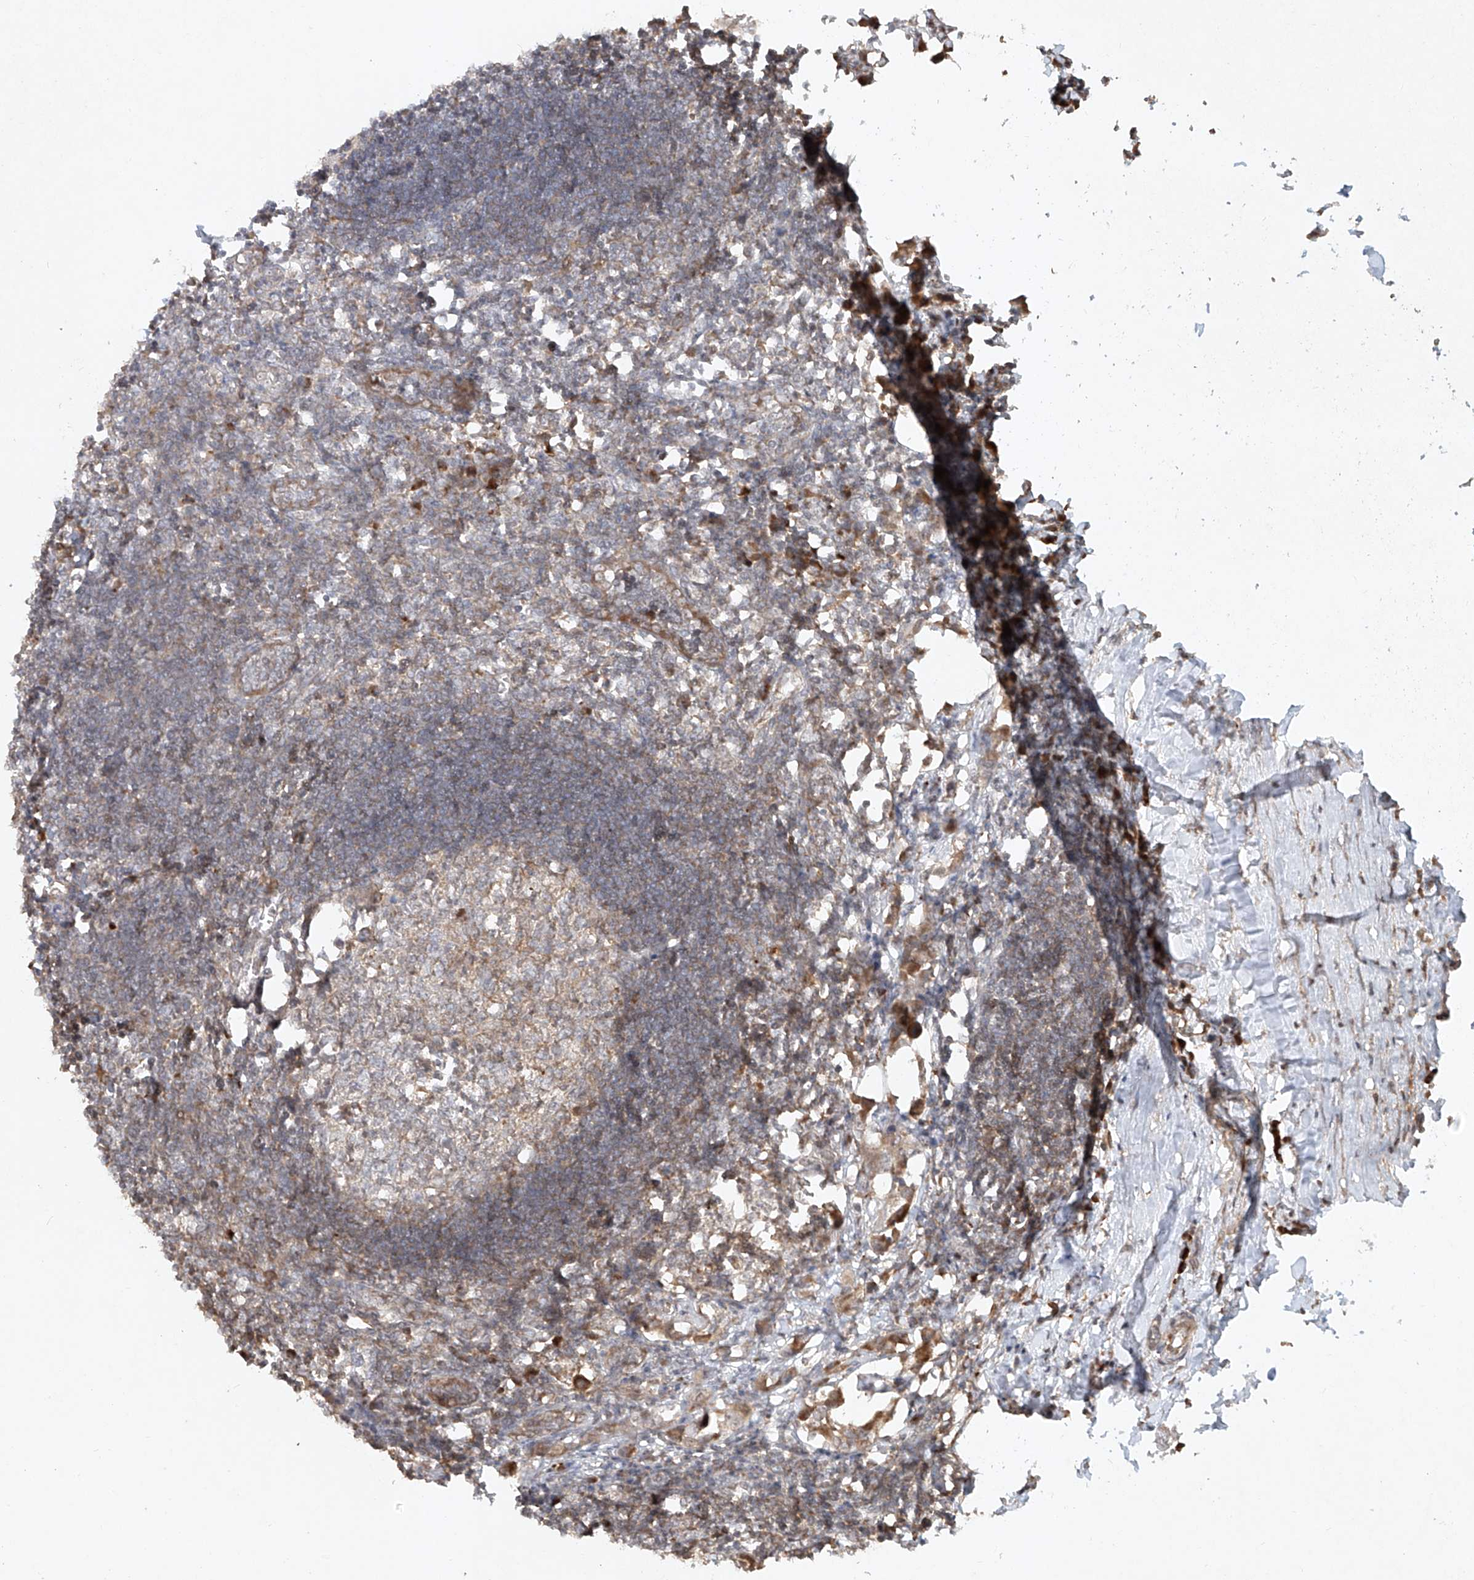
{"staining": {"intensity": "negative", "quantity": "none", "location": "none"}, "tissue": "lymph node", "cell_type": "Germinal center cells", "image_type": "normal", "snomed": [{"axis": "morphology", "description": "Normal tissue, NOS"}, {"axis": "morphology", "description": "Malignant melanoma, Metastatic site"}, {"axis": "topography", "description": "Lymph node"}], "caption": "Immunohistochemistry (IHC) photomicrograph of normal lymph node stained for a protein (brown), which shows no staining in germinal center cells.", "gene": "CYYR1", "patient": {"sex": "male", "age": 41}}